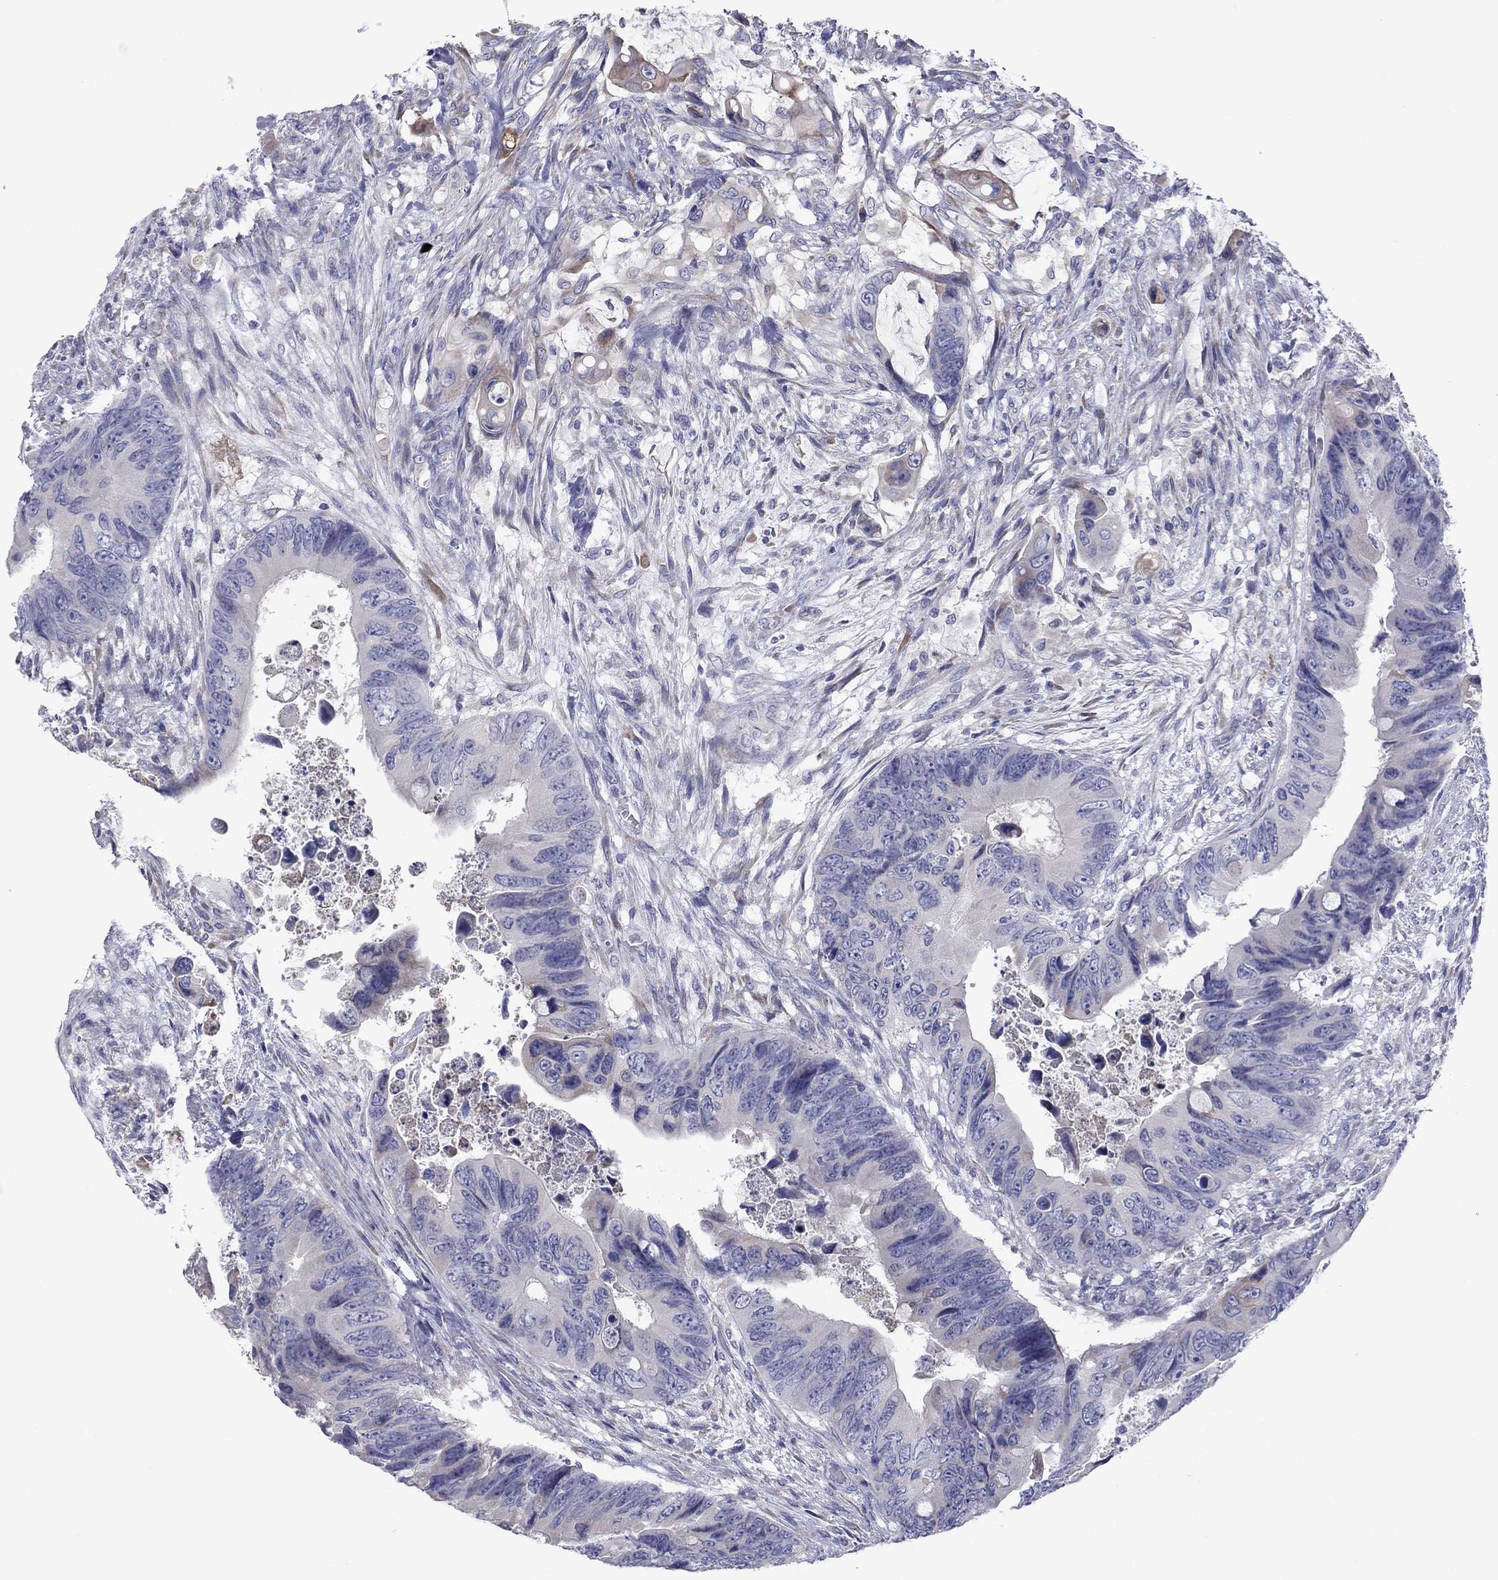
{"staining": {"intensity": "weak", "quantity": "<25%", "location": "cytoplasmic/membranous"}, "tissue": "colorectal cancer", "cell_type": "Tumor cells", "image_type": "cancer", "snomed": [{"axis": "morphology", "description": "Adenocarcinoma, NOS"}, {"axis": "topography", "description": "Rectum"}], "caption": "Immunohistochemical staining of human colorectal cancer (adenocarcinoma) exhibits no significant expression in tumor cells.", "gene": "TMPRSS11A", "patient": {"sex": "male", "age": 63}}